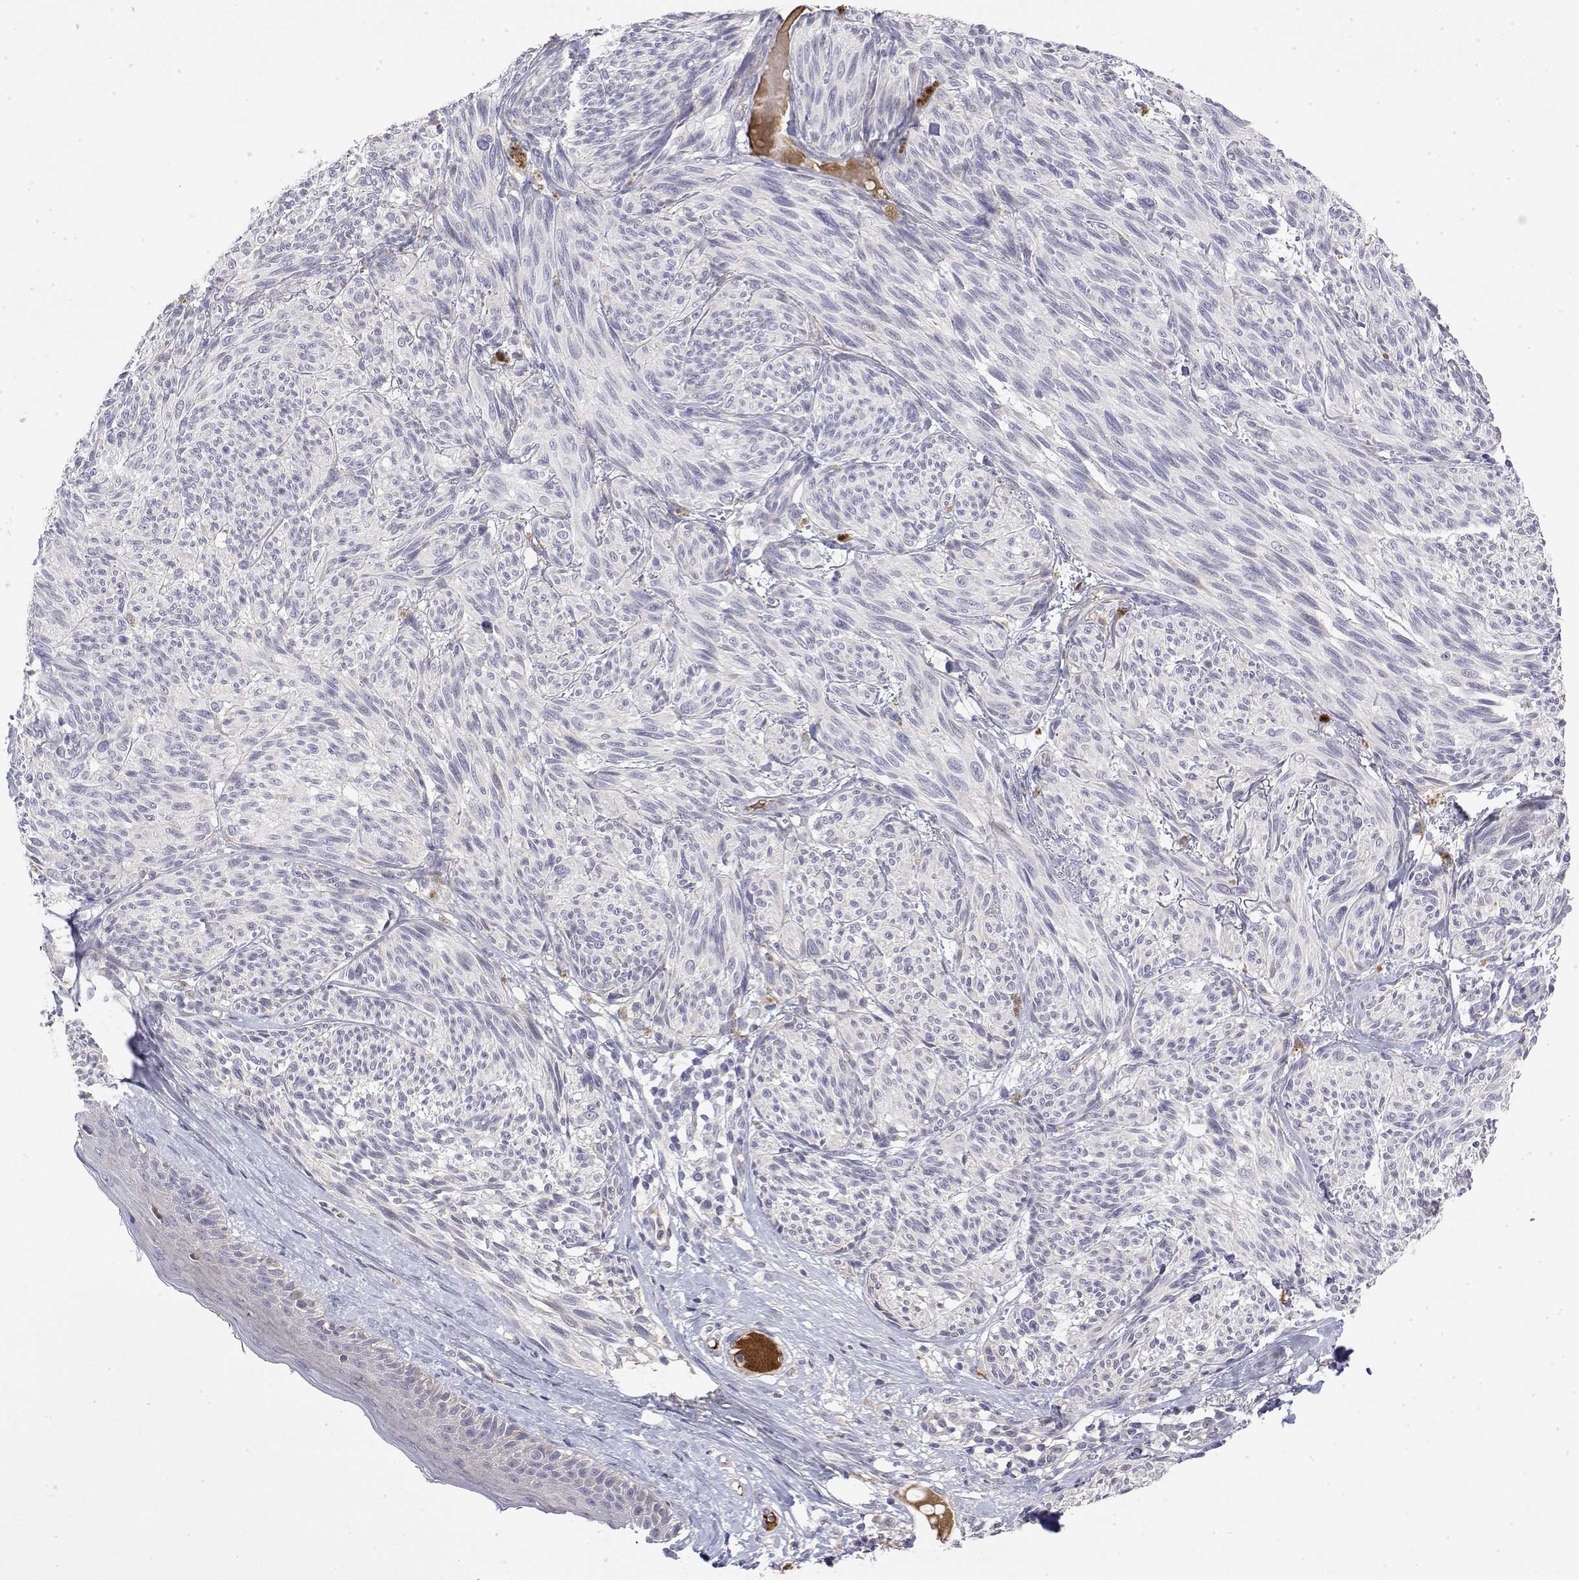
{"staining": {"intensity": "negative", "quantity": "none", "location": "none"}, "tissue": "melanoma", "cell_type": "Tumor cells", "image_type": "cancer", "snomed": [{"axis": "morphology", "description": "Malignant melanoma, NOS"}, {"axis": "topography", "description": "Skin"}], "caption": "Human melanoma stained for a protein using immunohistochemistry (IHC) displays no expression in tumor cells.", "gene": "GGACT", "patient": {"sex": "male", "age": 79}}